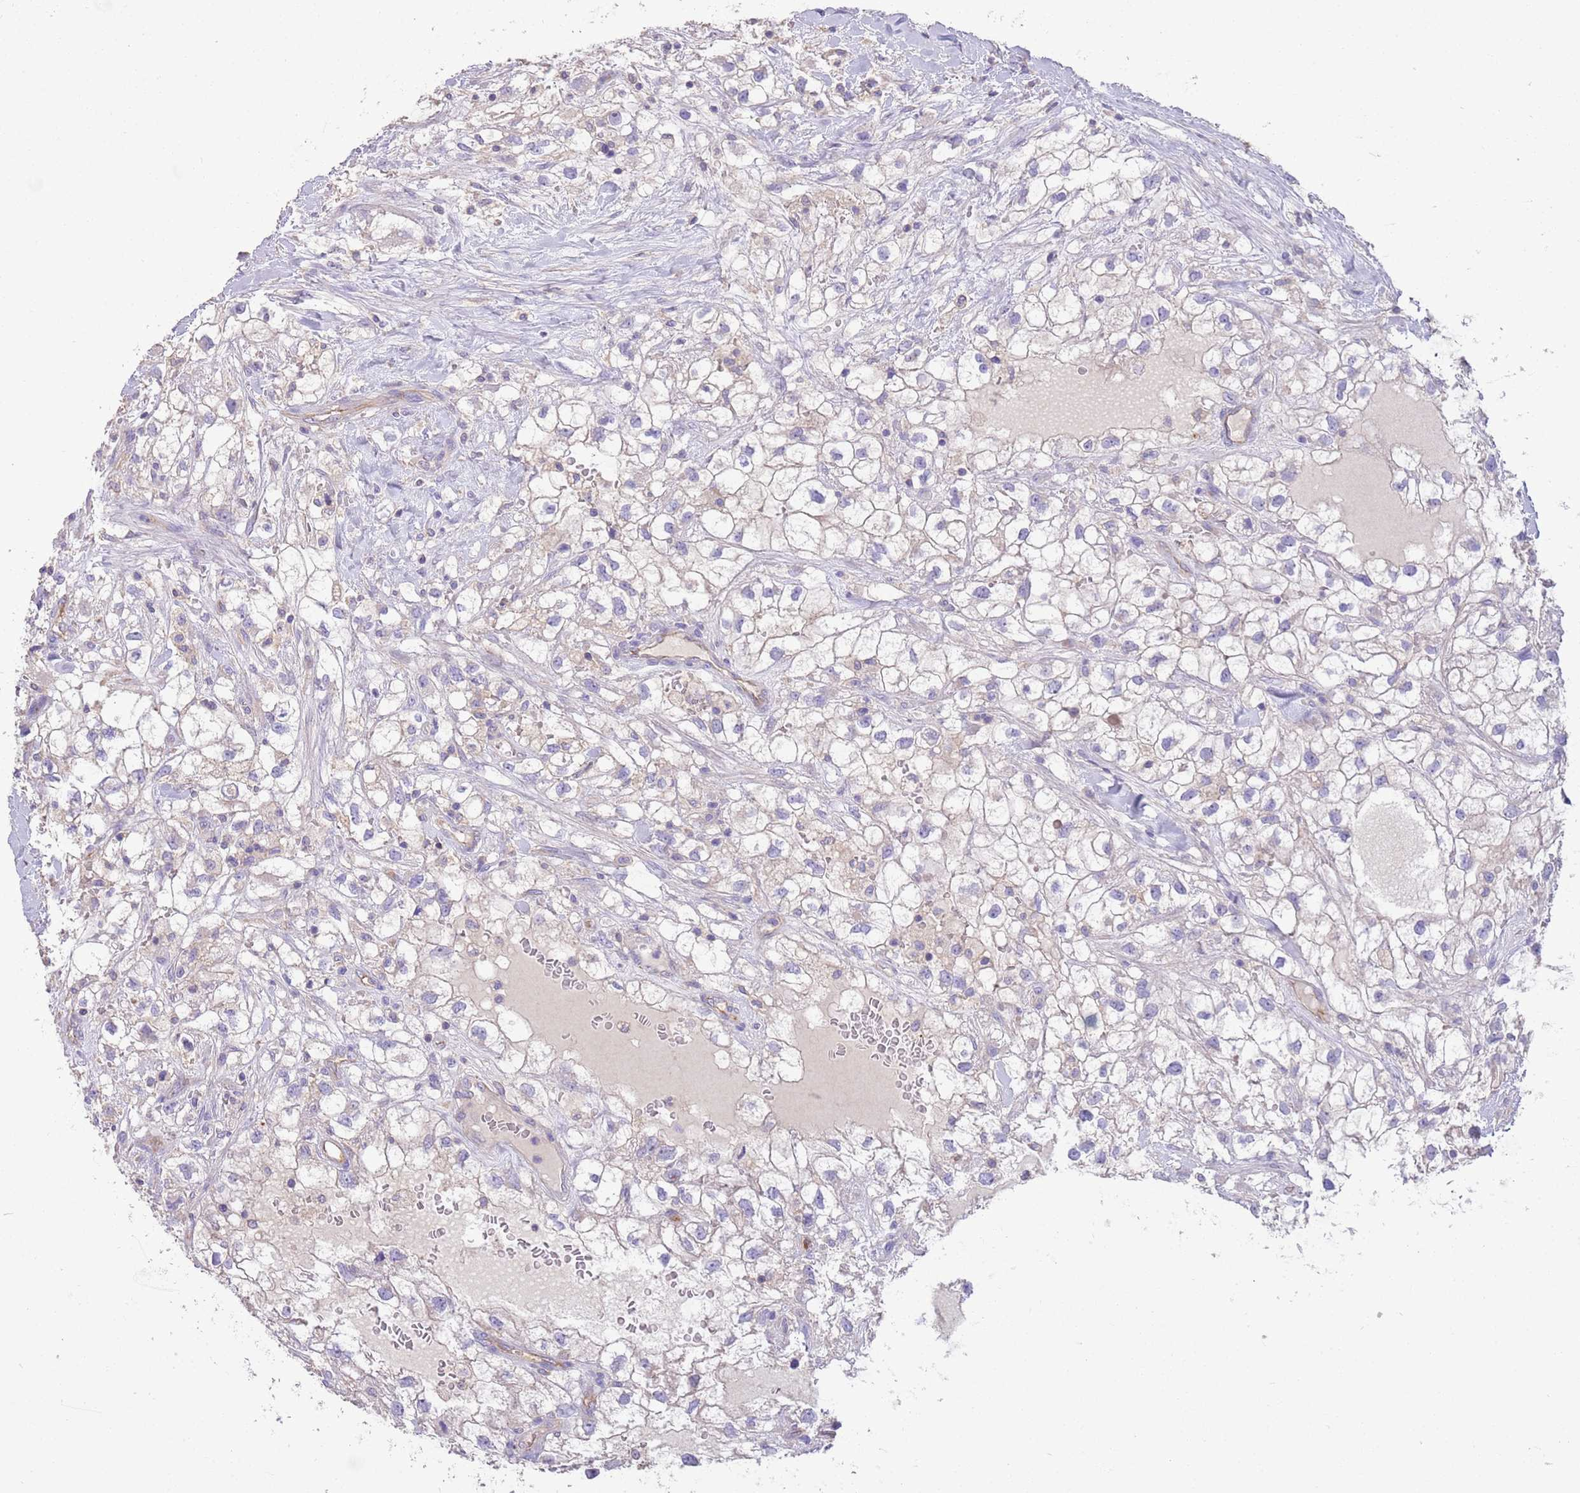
{"staining": {"intensity": "negative", "quantity": "none", "location": "none"}, "tissue": "renal cancer", "cell_type": "Tumor cells", "image_type": "cancer", "snomed": [{"axis": "morphology", "description": "Adenocarcinoma, NOS"}, {"axis": "topography", "description": "Kidney"}], "caption": "IHC of human renal adenocarcinoma shows no expression in tumor cells.", "gene": "SFTPA1", "patient": {"sex": "male", "age": 59}}